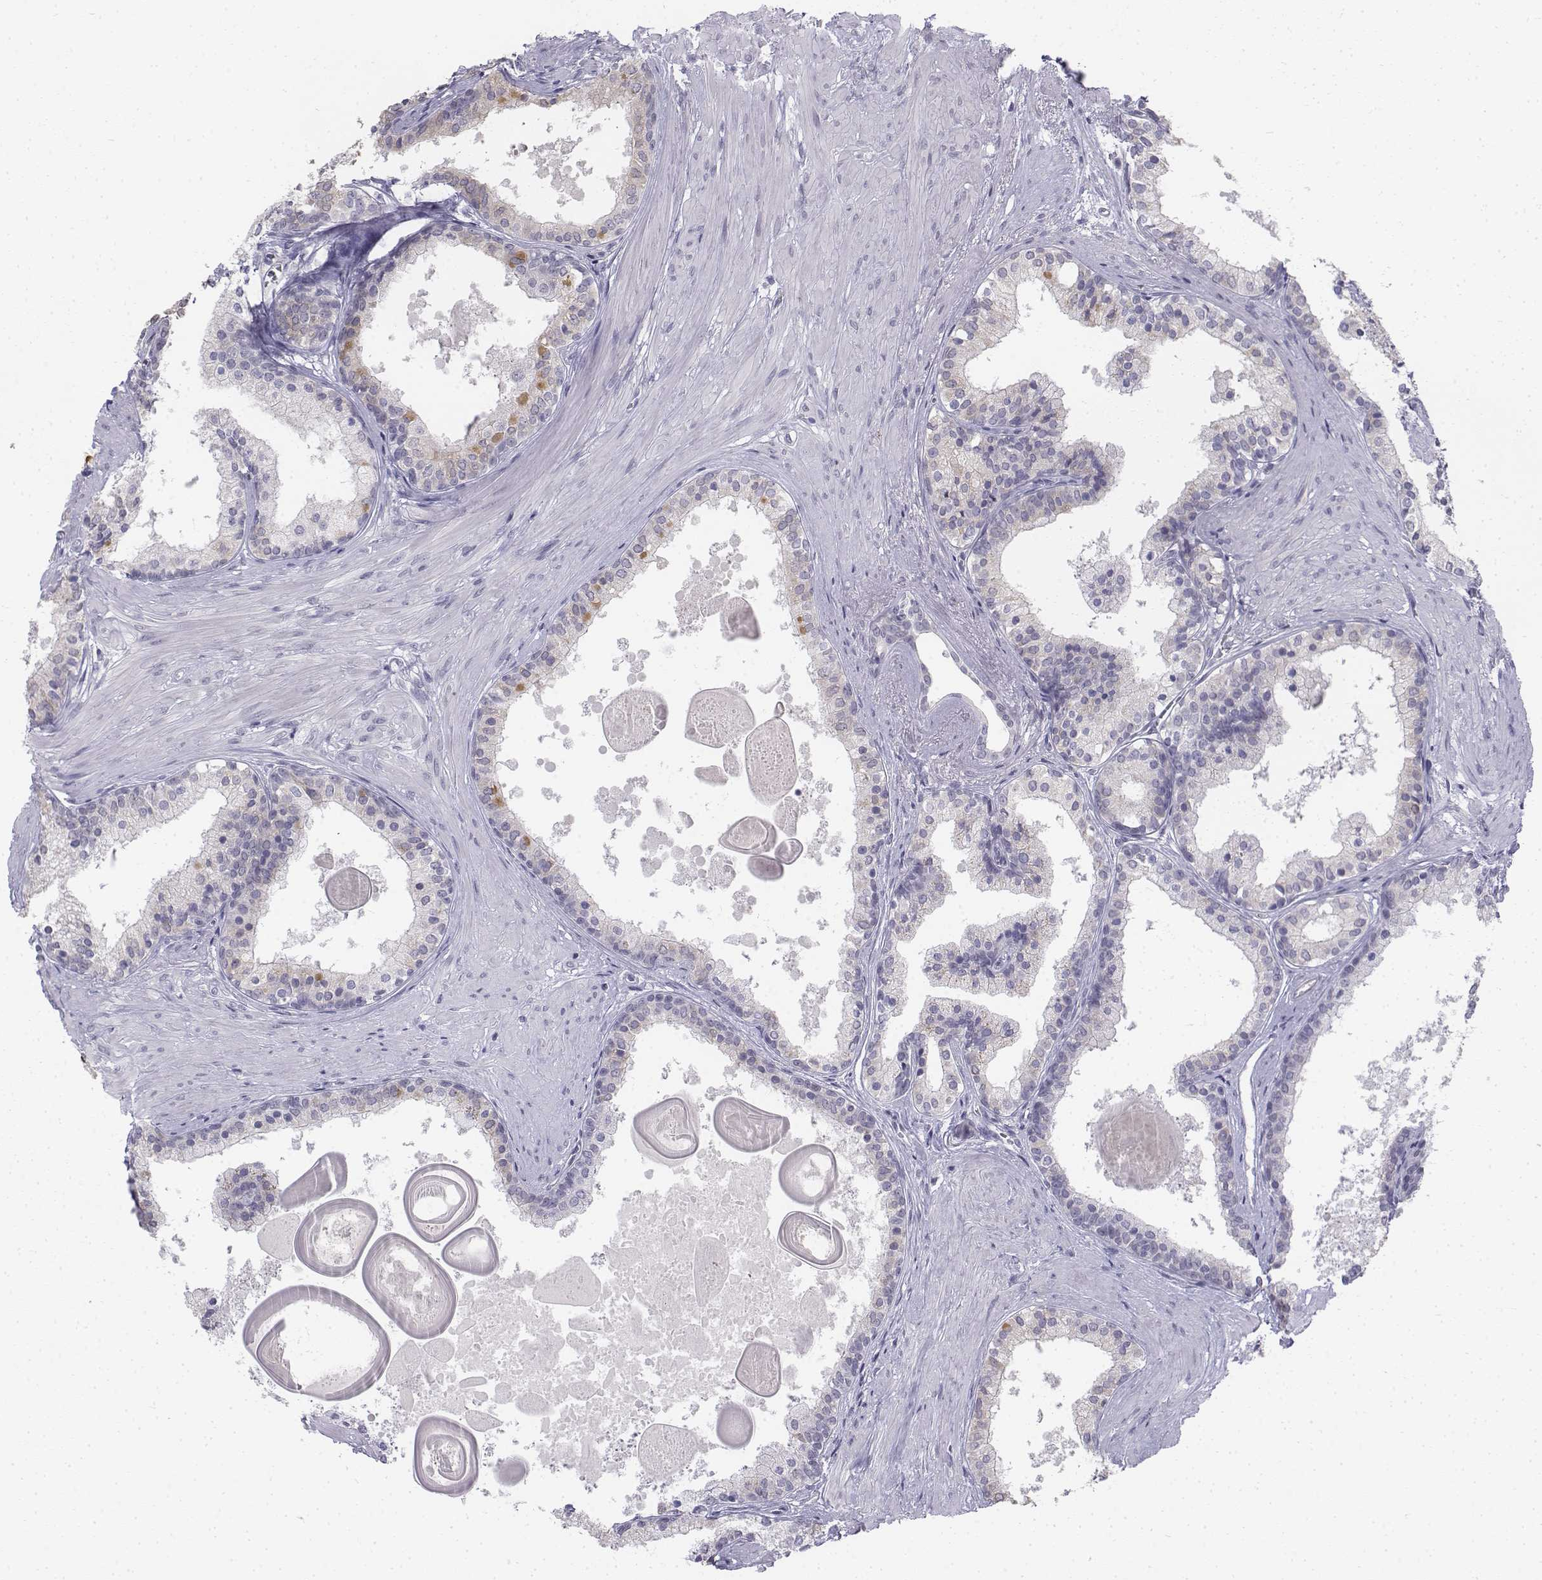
{"staining": {"intensity": "negative", "quantity": "none", "location": "none"}, "tissue": "prostate", "cell_type": "Glandular cells", "image_type": "normal", "snomed": [{"axis": "morphology", "description": "Normal tissue, NOS"}, {"axis": "topography", "description": "Prostate"}], "caption": "This is a photomicrograph of immunohistochemistry staining of normal prostate, which shows no expression in glandular cells. (Stains: DAB IHC with hematoxylin counter stain, Microscopy: brightfield microscopy at high magnification).", "gene": "PENK", "patient": {"sex": "male", "age": 61}}